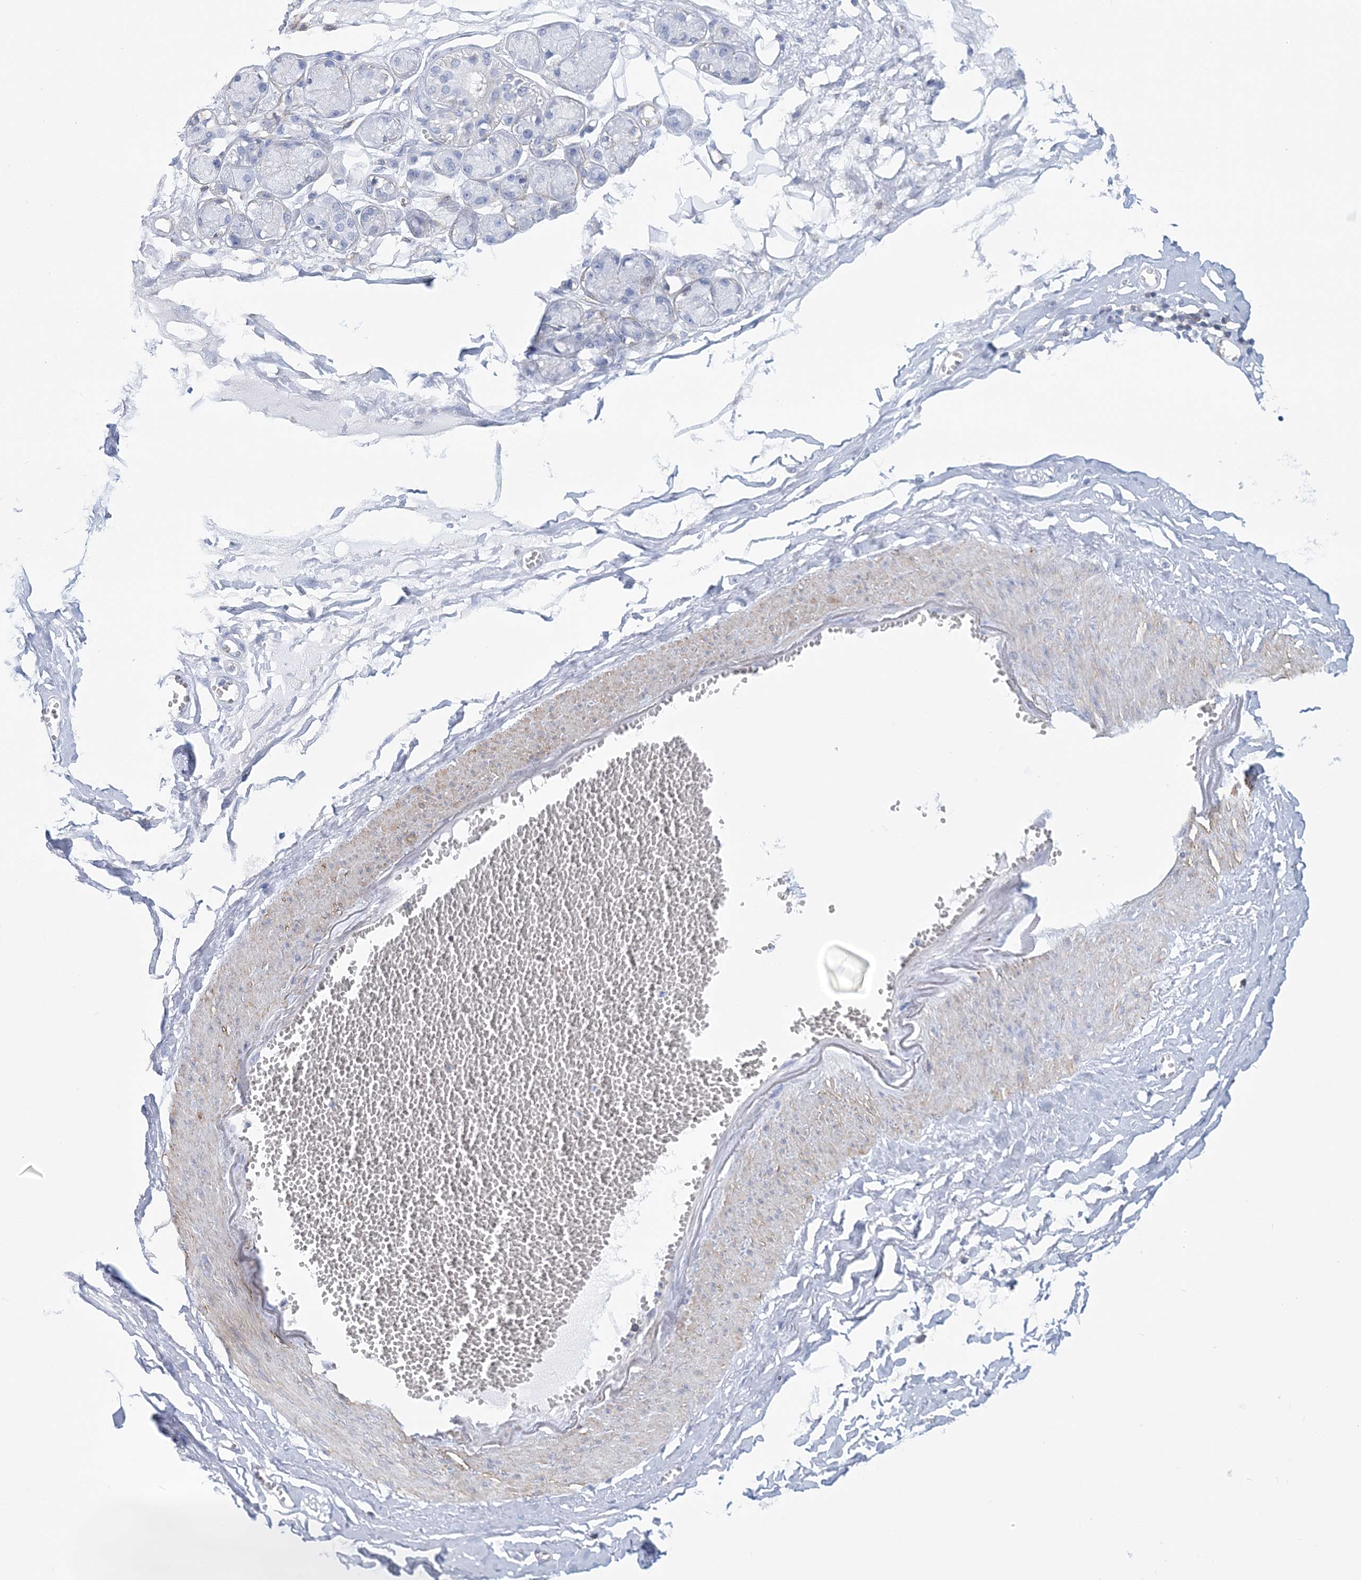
{"staining": {"intensity": "negative", "quantity": "none", "location": "none"}, "tissue": "adipose tissue", "cell_type": "Adipocytes", "image_type": "normal", "snomed": [{"axis": "morphology", "description": "Normal tissue, NOS"}, {"axis": "morphology", "description": "Inflammation, NOS"}, {"axis": "topography", "description": "Salivary gland"}, {"axis": "topography", "description": "Peripheral nerve tissue"}], "caption": "IHC photomicrograph of normal human adipose tissue stained for a protein (brown), which displays no expression in adipocytes.", "gene": "C11orf21", "patient": {"sex": "female", "age": 75}}